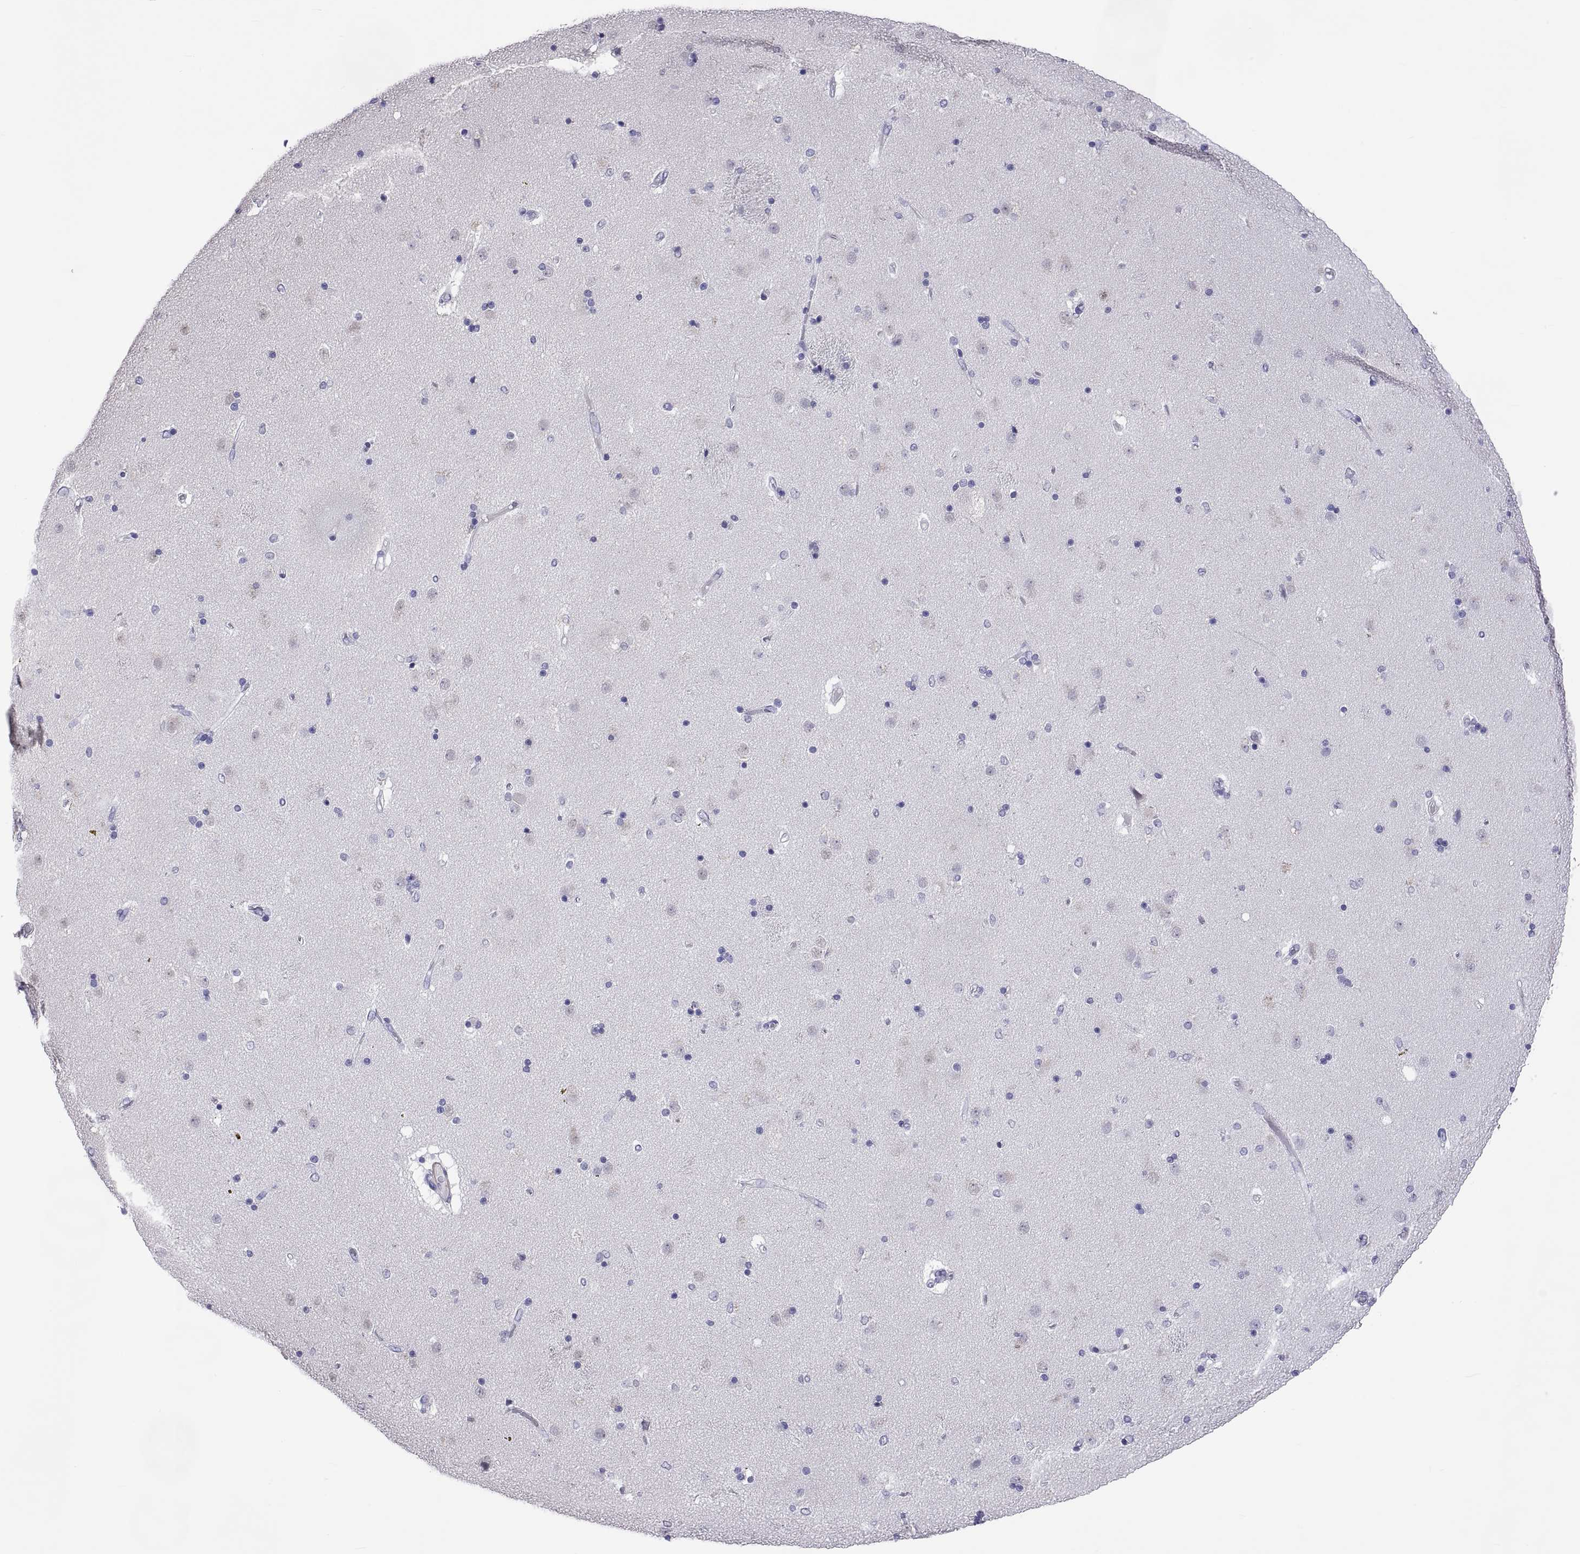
{"staining": {"intensity": "negative", "quantity": "none", "location": "none"}, "tissue": "caudate", "cell_type": "Glial cells", "image_type": "normal", "snomed": [{"axis": "morphology", "description": "Normal tissue, NOS"}, {"axis": "topography", "description": "Lateral ventricle wall"}], "caption": "This image is of benign caudate stained with immunohistochemistry (IHC) to label a protein in brown with the nuclei are counter-stained blue. There is no expression in glial cells.", "gene": "BSPH1", "patient": {"sex": "female", "age": 71}}